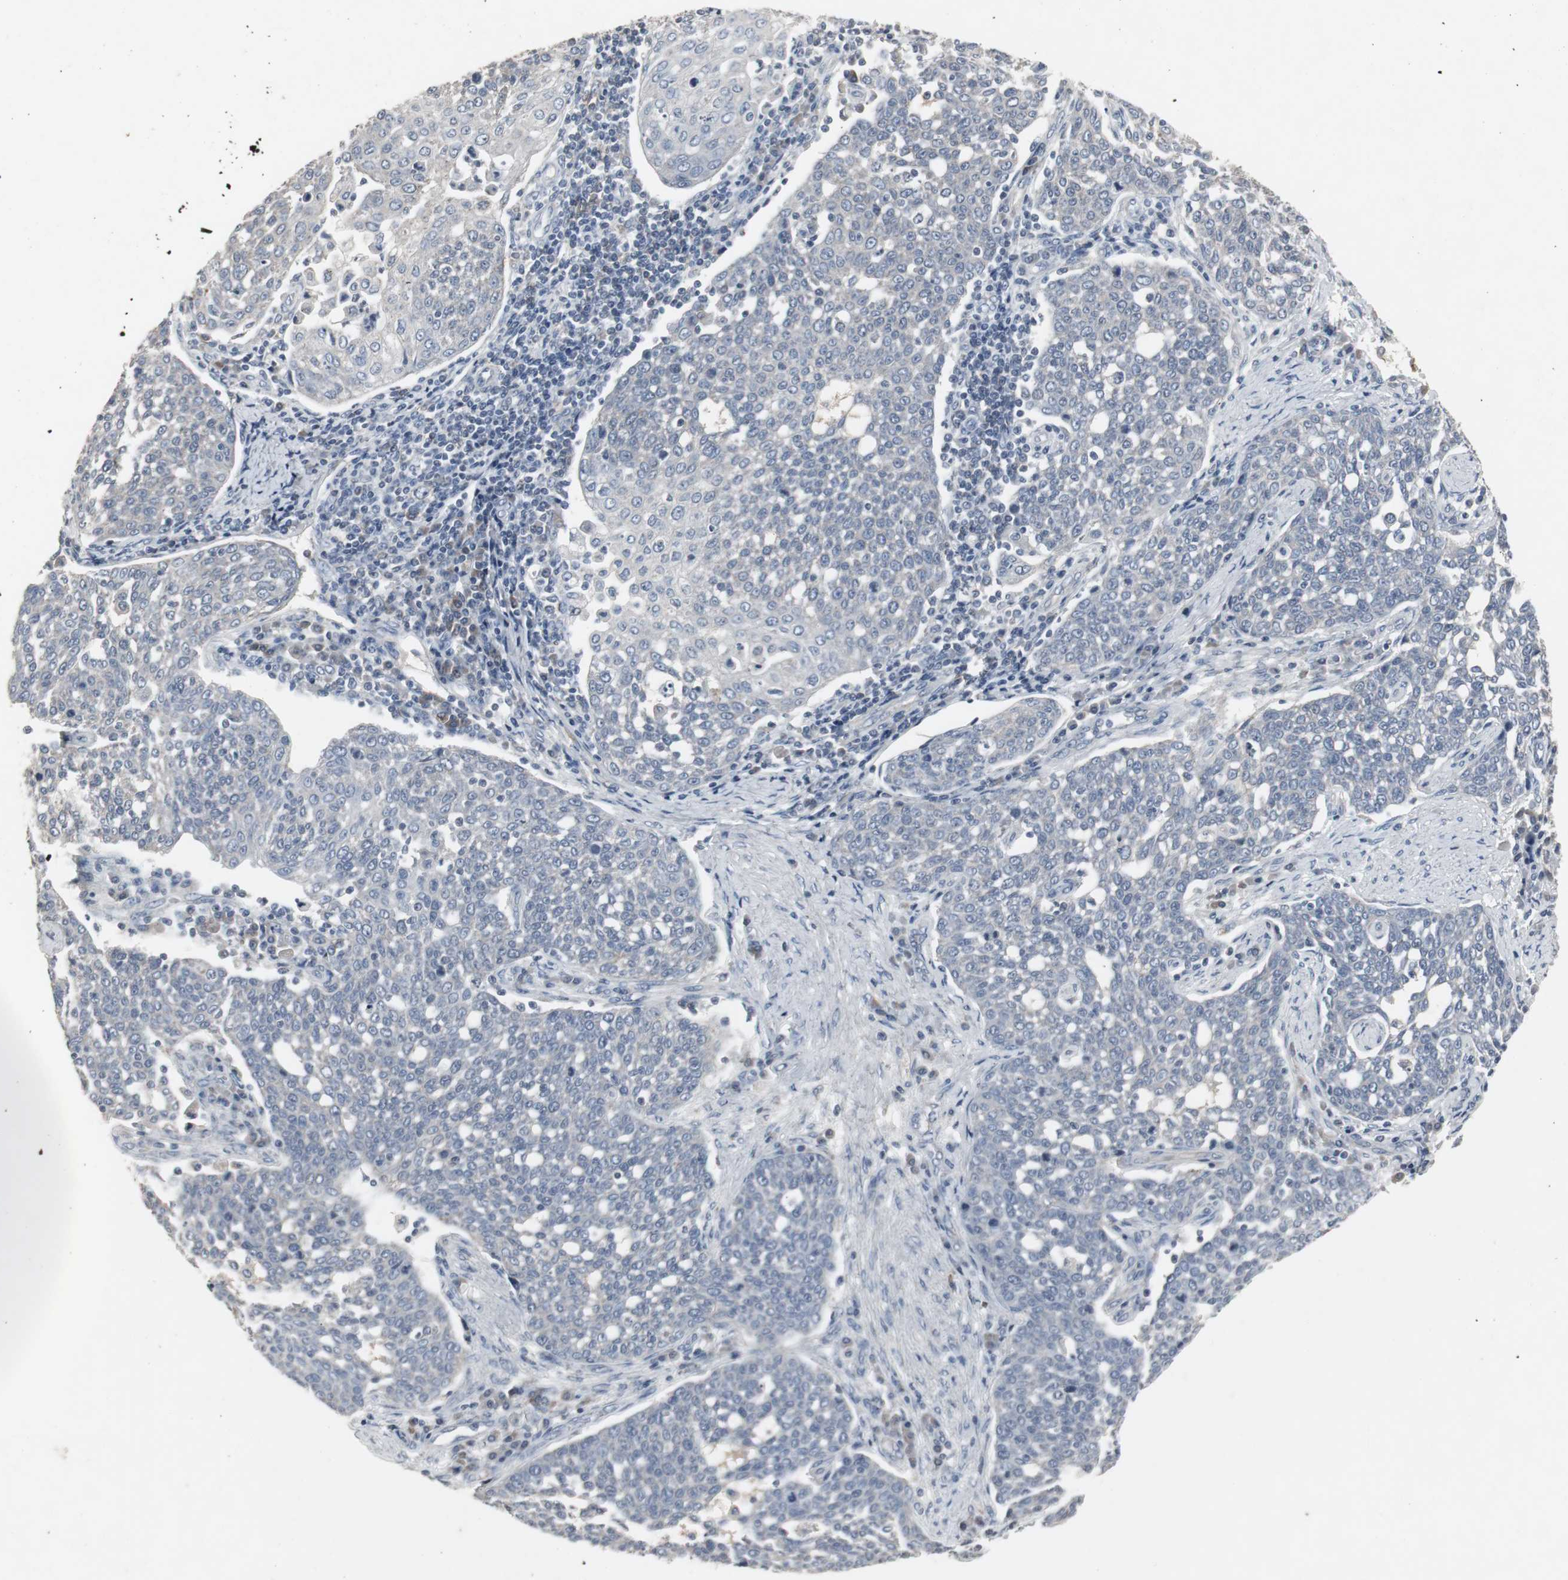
{"staining": {"intensity": "negative", "quantity": "none", "location": "none"}, "tissue": "cervical cancer", "cell_type": "Tumor cells", "image_type": "cancer", "snomed": [{"axis": "morphology", "description": "Squamous cell carcinoma, NOS"}, {"axis": "topography", "description": "Cervix"}], "caption": "This is an IHC photomicrograph of human cervical cancer (squamous cell carcinoma). There is no expression in tumor cells.", "gene": "ACAA1", "patient": {"sex": "female", "age": 34}}